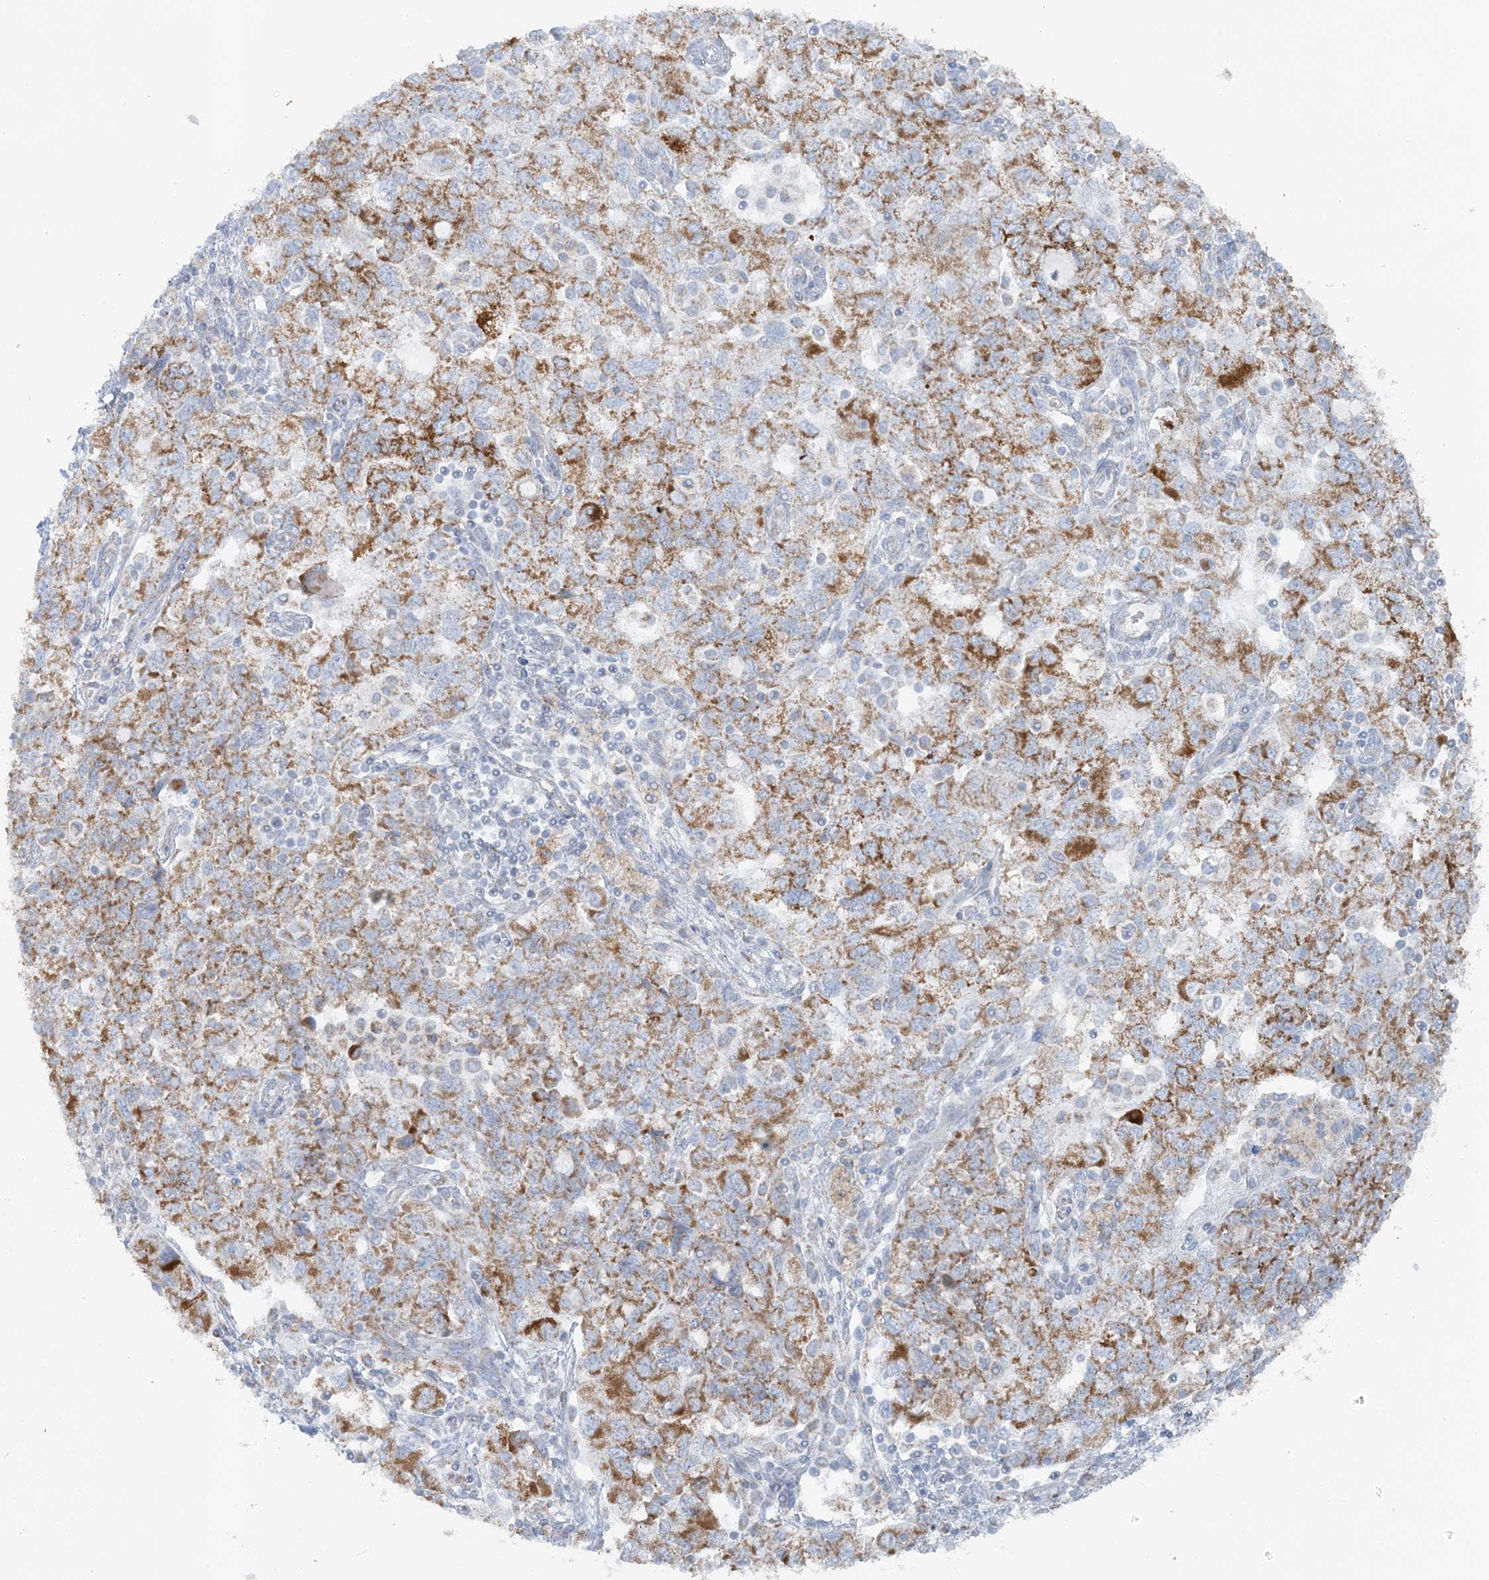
{"staining": {"intensity": "moderate", "quantity": ">75%", "location": "cytoplasmic/membranous"}, "tissue": "ovarian cancer", "cell_type": "Tumor cells", "image_type": "cancer", "snomed": [{"axis": "morphology", "description": "Carcinoma, NOS"}, {"axis": "morphology", "description": "Cystadenocarcinoma, serous, NOS"}, {"axis": "topography", "description": "Ovary"}], "caption": "Ovarian cancer (serous cystadenocarcinoma) stained with IHC shows moderate cytoplasmic/membranous positivity in approximately >75% of tumor cells.", "gene": "PCCB", "patient": {"sex": "female", "age": 69}}